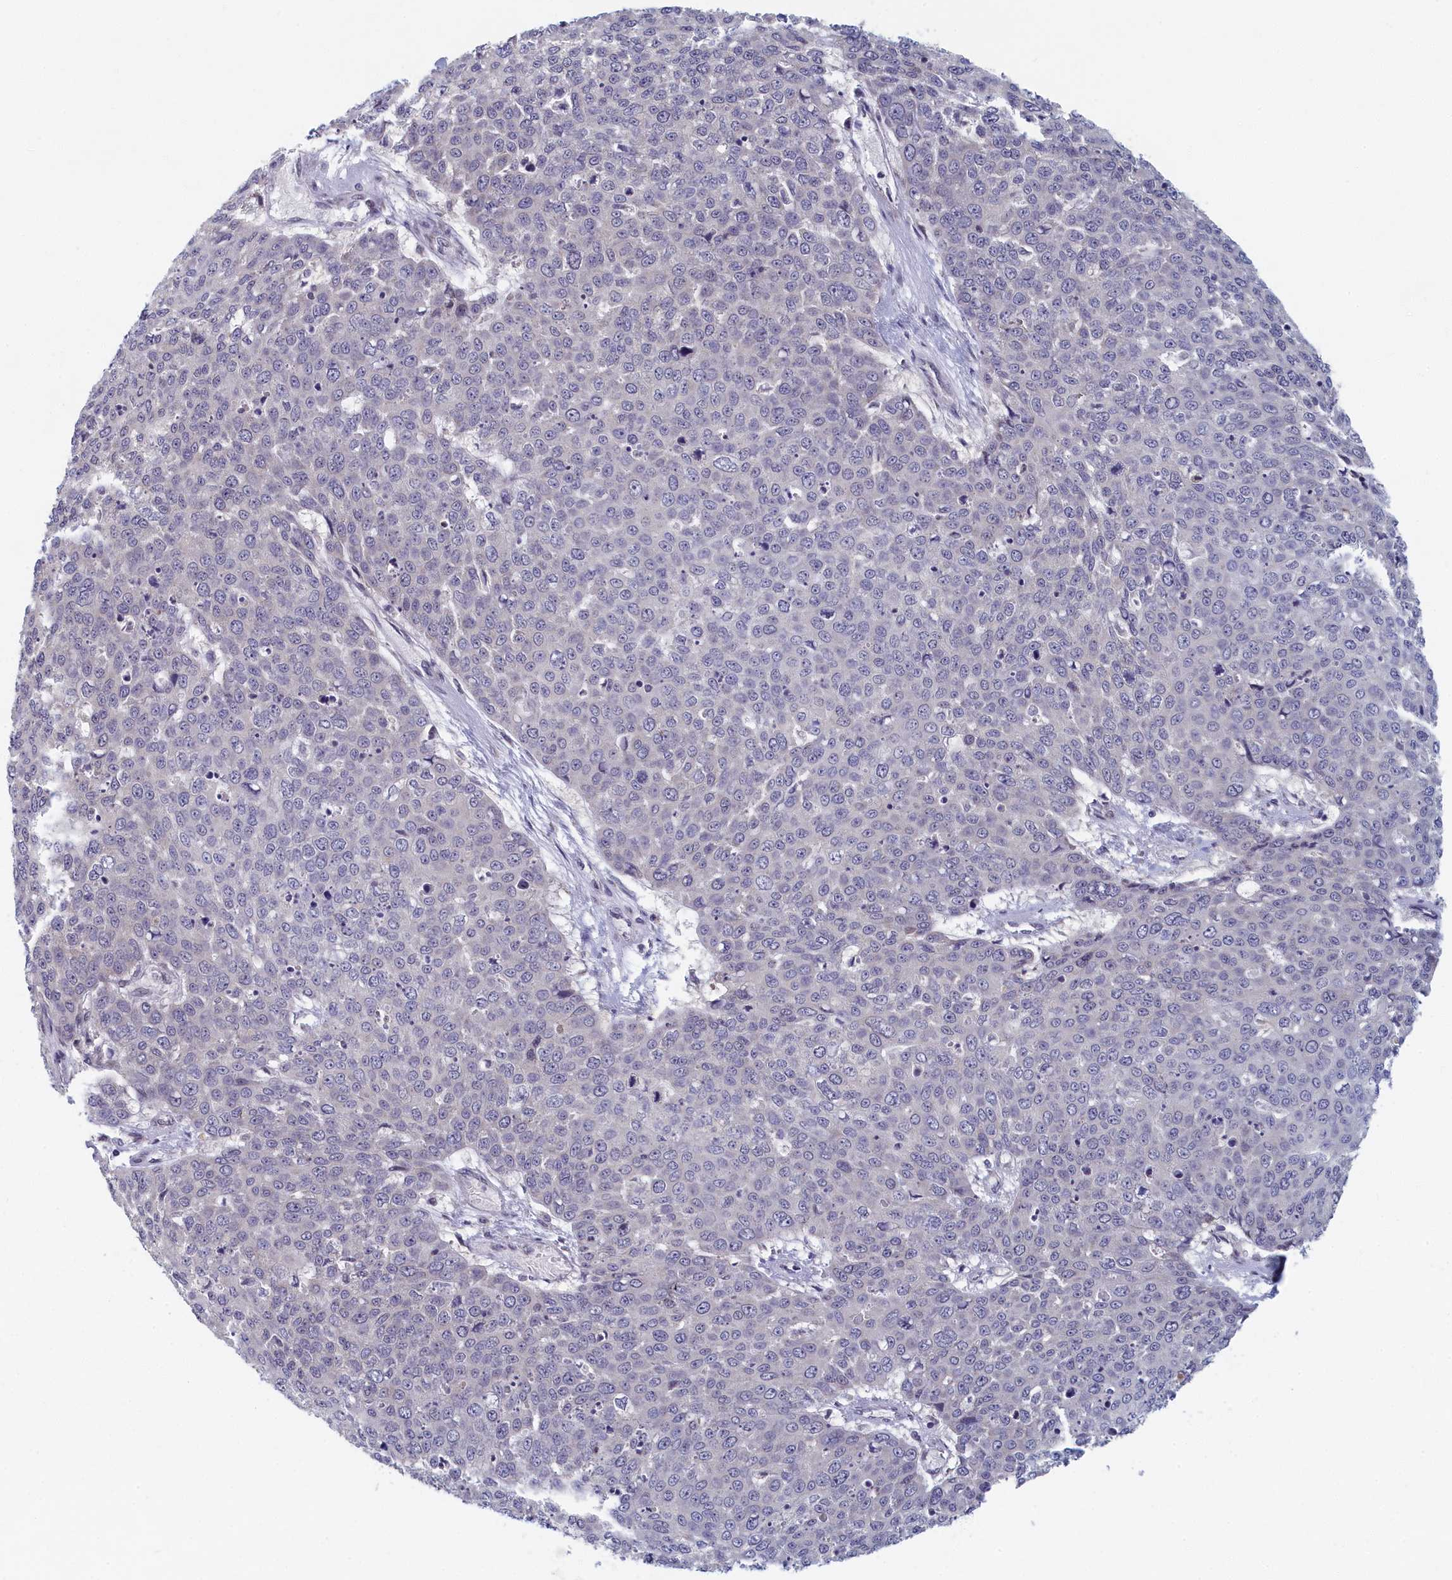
{"staining": {"intensity": "negative", "quantity": "none", "location": "none"}, "tissue": "skin cancer", "cell_type": "Tumor cells", "image_type": "cancer", "snomed": [{"axis": "morphology", "description": "Squamous cell carcinoma, NOS"}, {"axis": "topography", "description": "Skin"}], "caption": "Skin cancer (squamous cell carcinoma) stained for a protein using IHC exhibits no staining tumor cells.", "gene": "DNAJC17", "patient": {"sex": "male", "age": 71}}